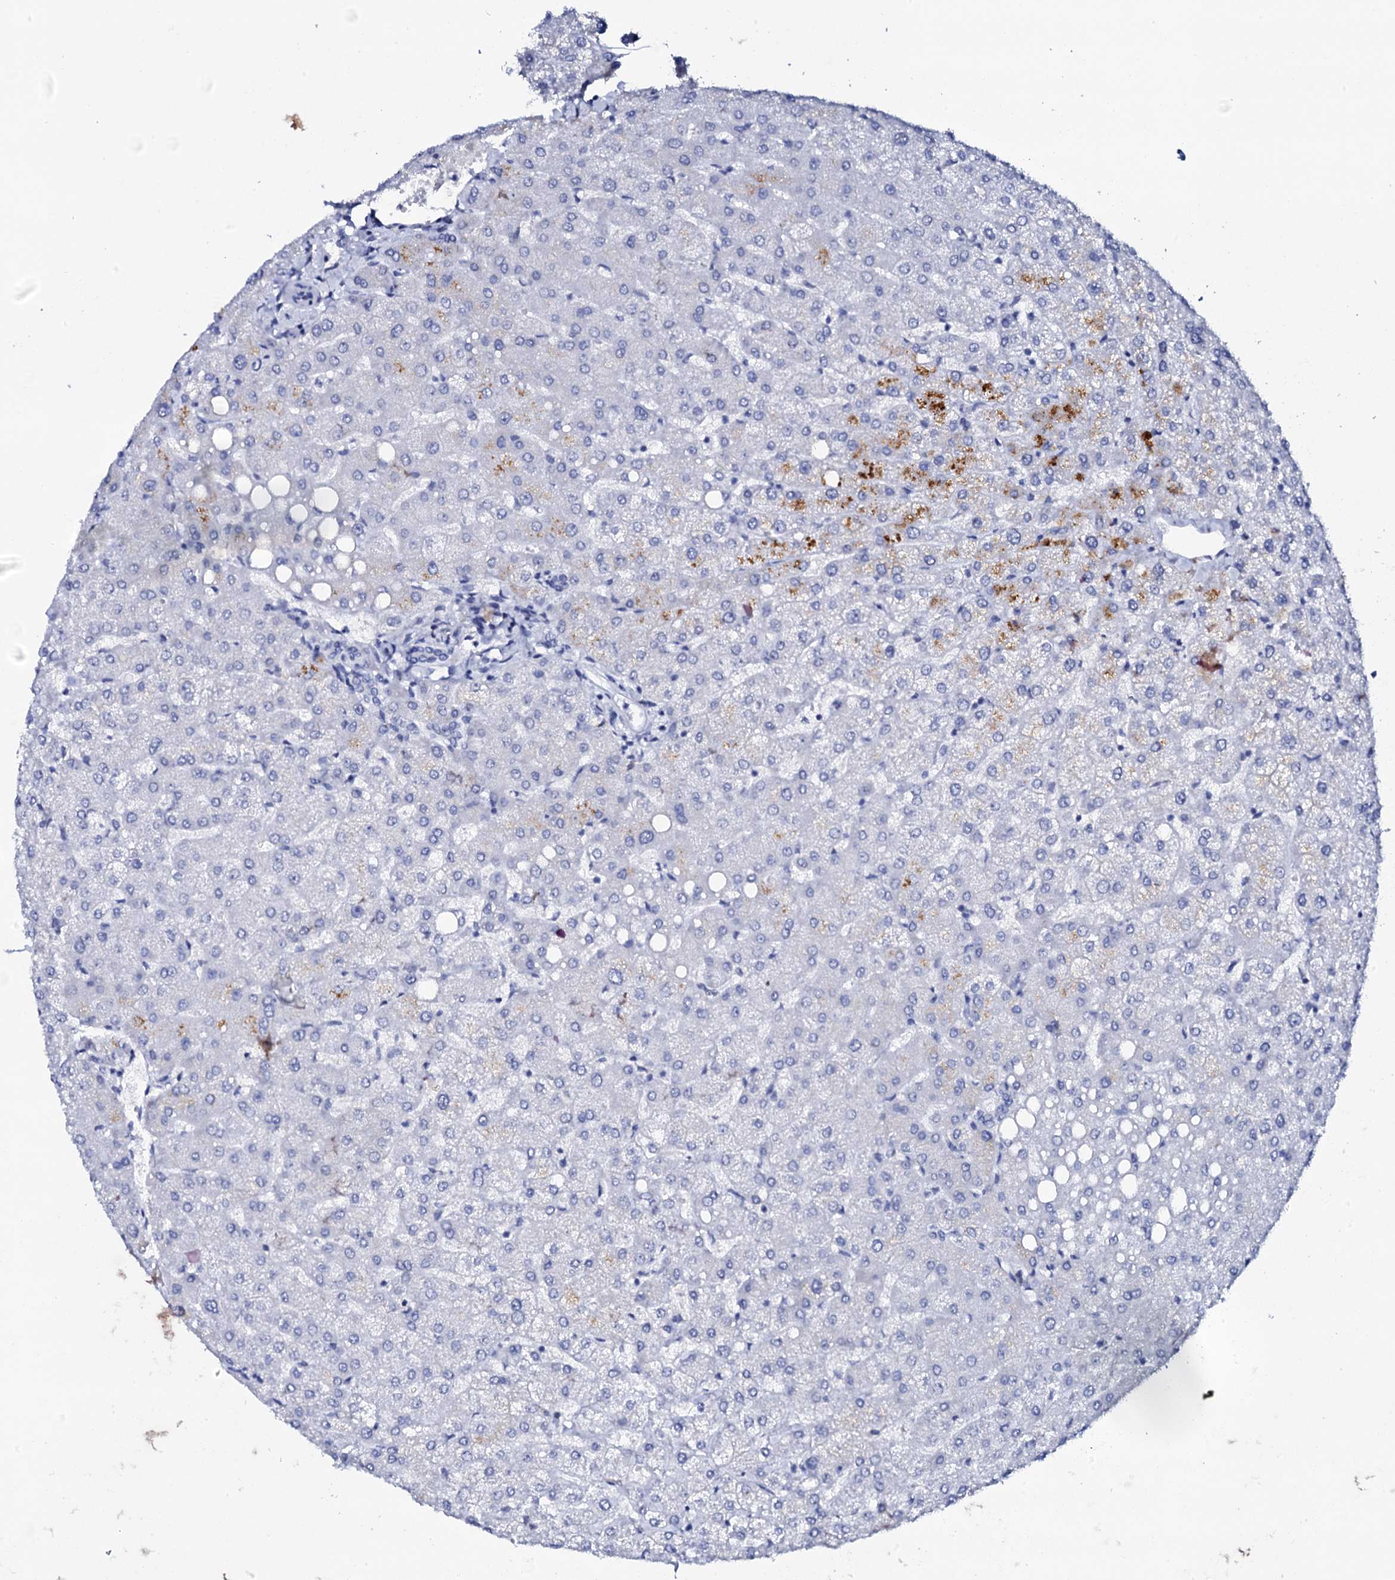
{"staining": {"intensity": "negative", "quantity": "none", "location": "none"}, "tissue": "liver", "cell_type": "Cholangiocytes", "image_type": "normal", "snomed": [{"axis": "morphology", "description": "Normal tissue, NOS"}, {"axis": "topography", "description": "Liver"}], "caption": "High magnification brightfield microscopy of unremarkable liver stained with DAB (brown) and counterstained with hematoxylin (blue): cholangiocytes show no significant positivity. (Brightfield microscopy of DAB (3,3'-diaminobenzidine) immunohistochemistry (IHC) at high magnification).", "gene": "FBXL16", "patient": {"sex": "female", "age": 54}}